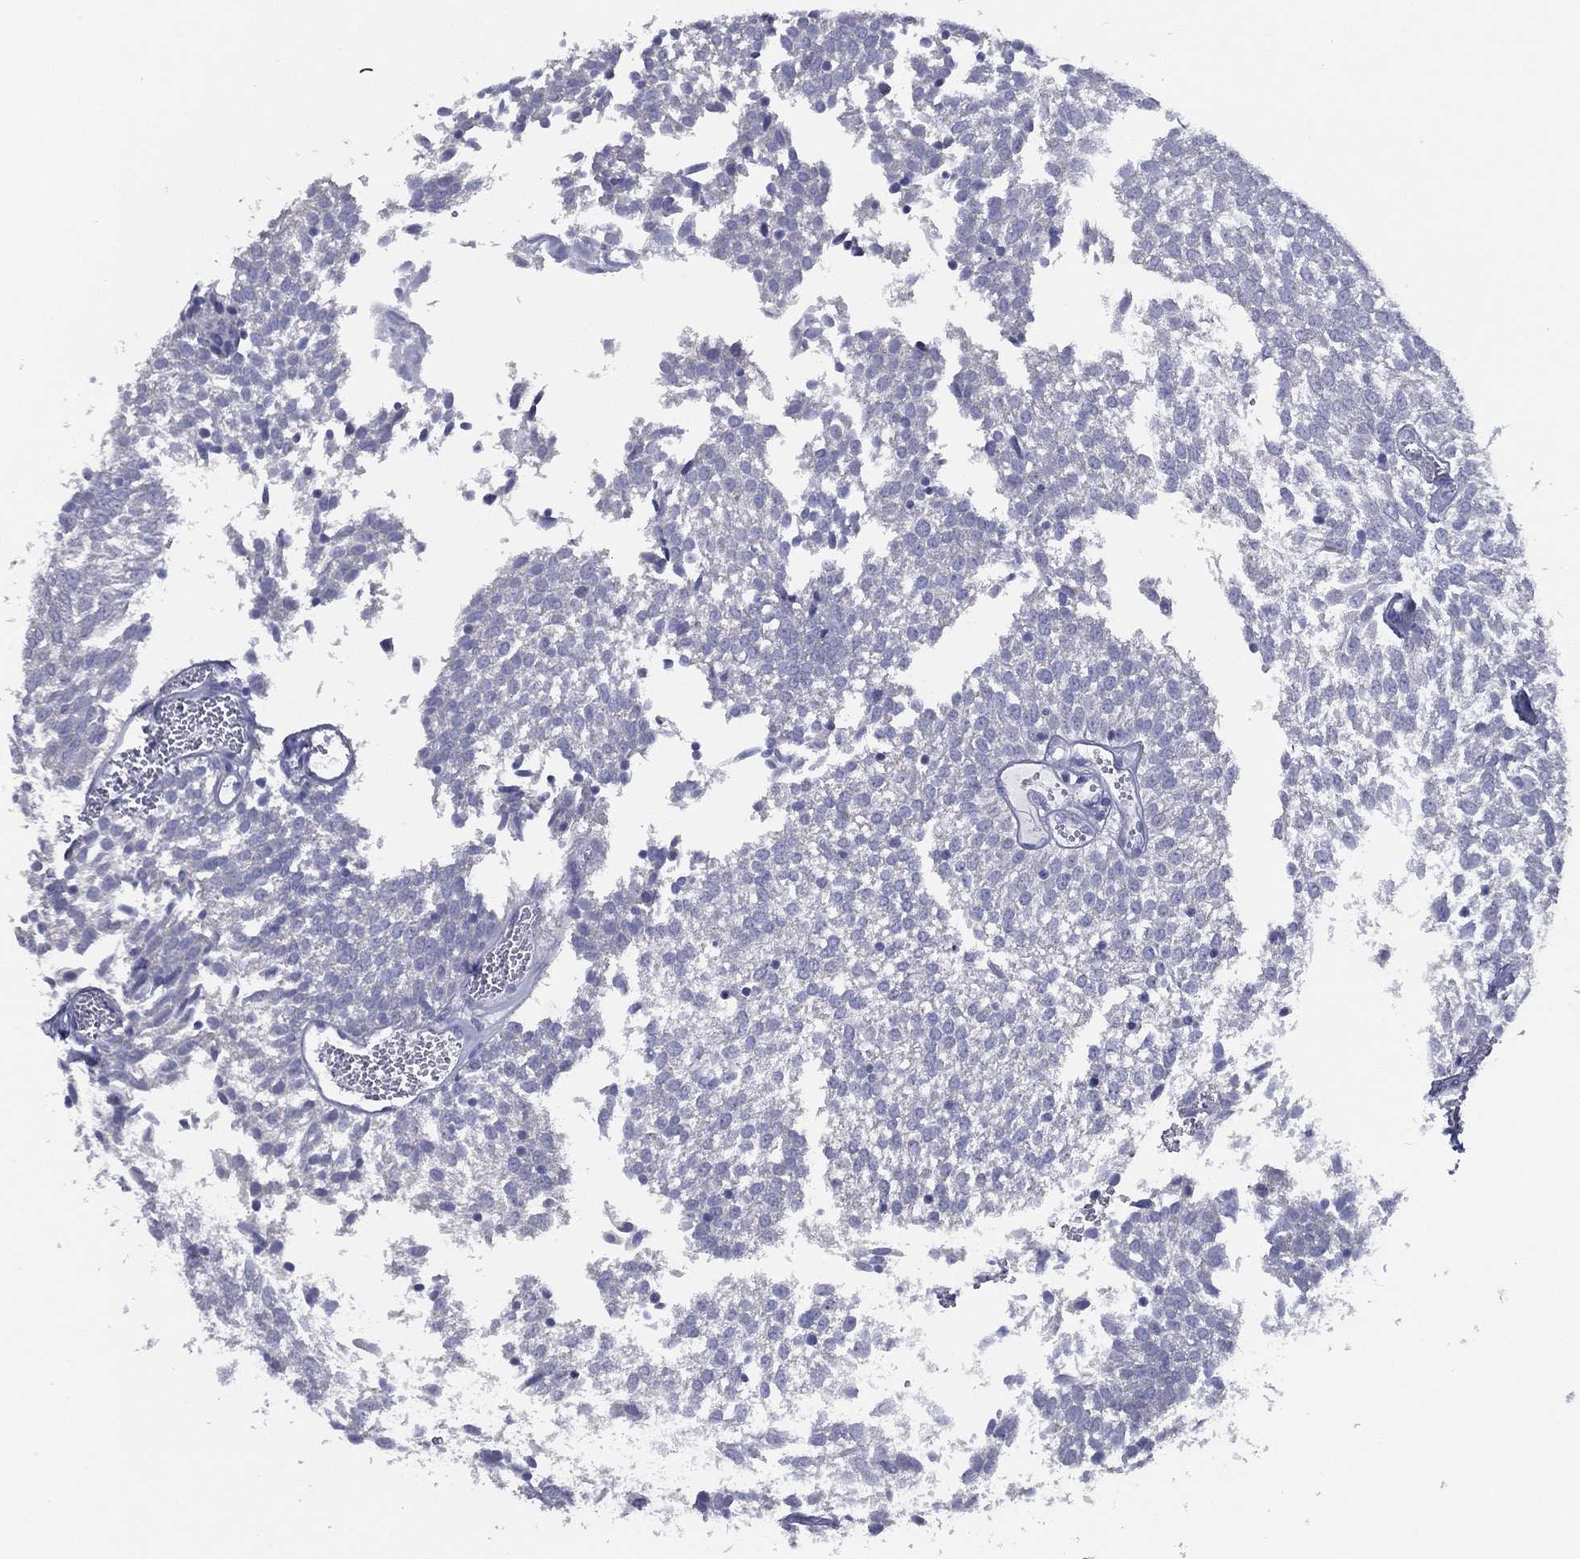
{"staining": {"intensity": "negative", "quantity": "none", "location": "none"}, "tissue": "urothelial cancer", "cell_type": "Tumor cells", "image_type": "cancer", "snomed": [{"axis": "morphology", "description": "Urothelial carcinoma, Low grade"}, {"axis": "topography", "description": "Urinary bladder"}], "caption": "Tumor cells show no significant staining in urothelial cancer. (Stains: DAB immunohistochemistry (IHC) with hematoxylin counter stain, Microscopy: brightfield microscopy at high magnification).", "gene": "SLC13A4", "patient": {"sex": "male", "age": 52}}